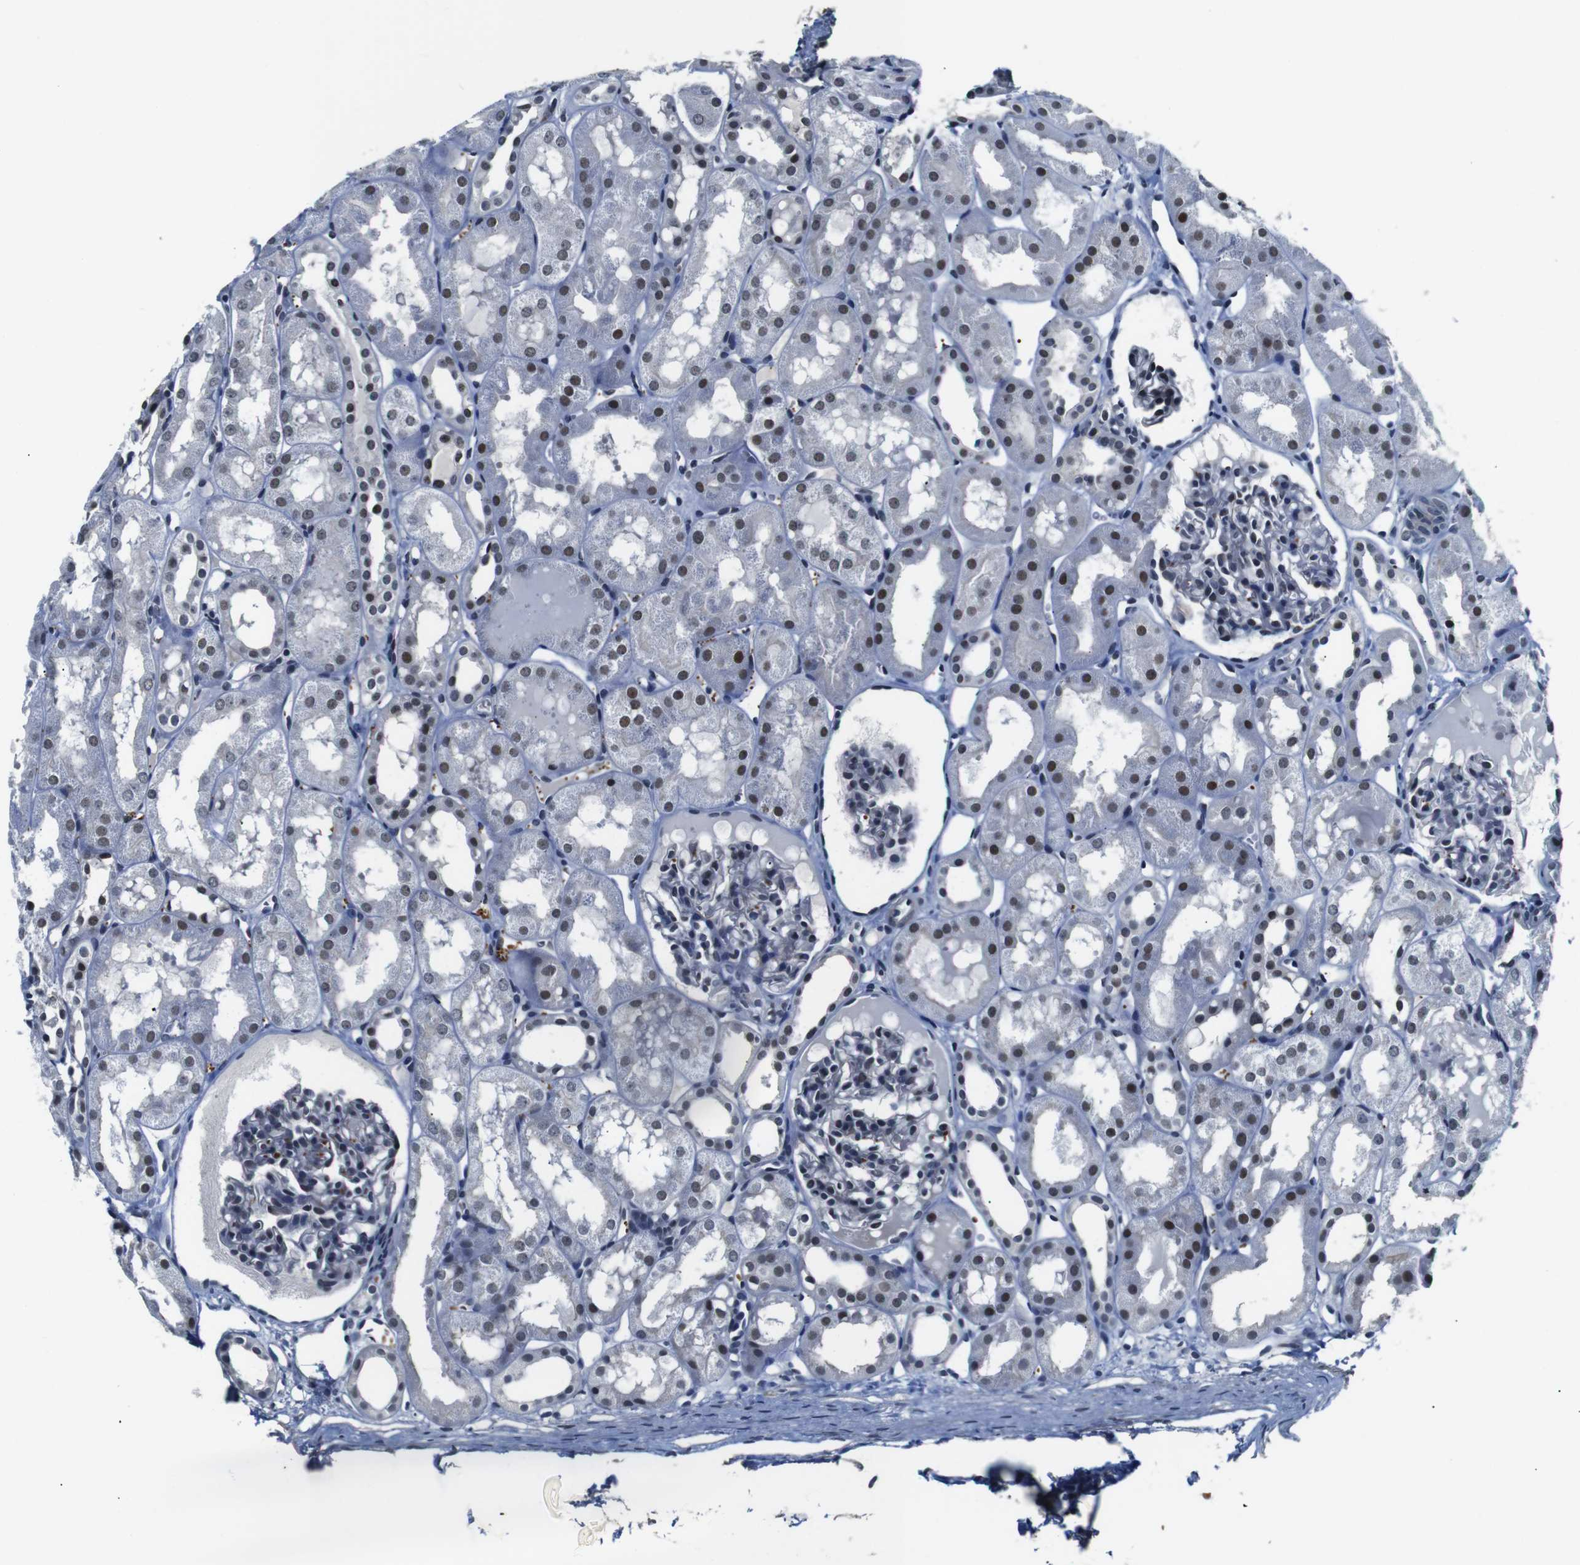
{"staining": {"intensity": "moderate", "quantity": "<25%", "location": "nuclear"}, "tissue": "kidney", "cell_type": "Cells in glomeruli", "image_type": "normal", "snomed": [{"axis": "morphology", "description": "Normal tissue, NOS"}, {"axis": "topography", "description": "Kidney"}, {"axis": "topography", "description": "Urinary bladder"}], "caption": "An immunohistochemistry (IHC) histopathology image of normal tissue is shown. Protein staining in brown labels moderate nuclear positivity in kidney within cells in glomeruli.", "gene": "ILDR2", "patient": {"sex": "male", "age": 16}}